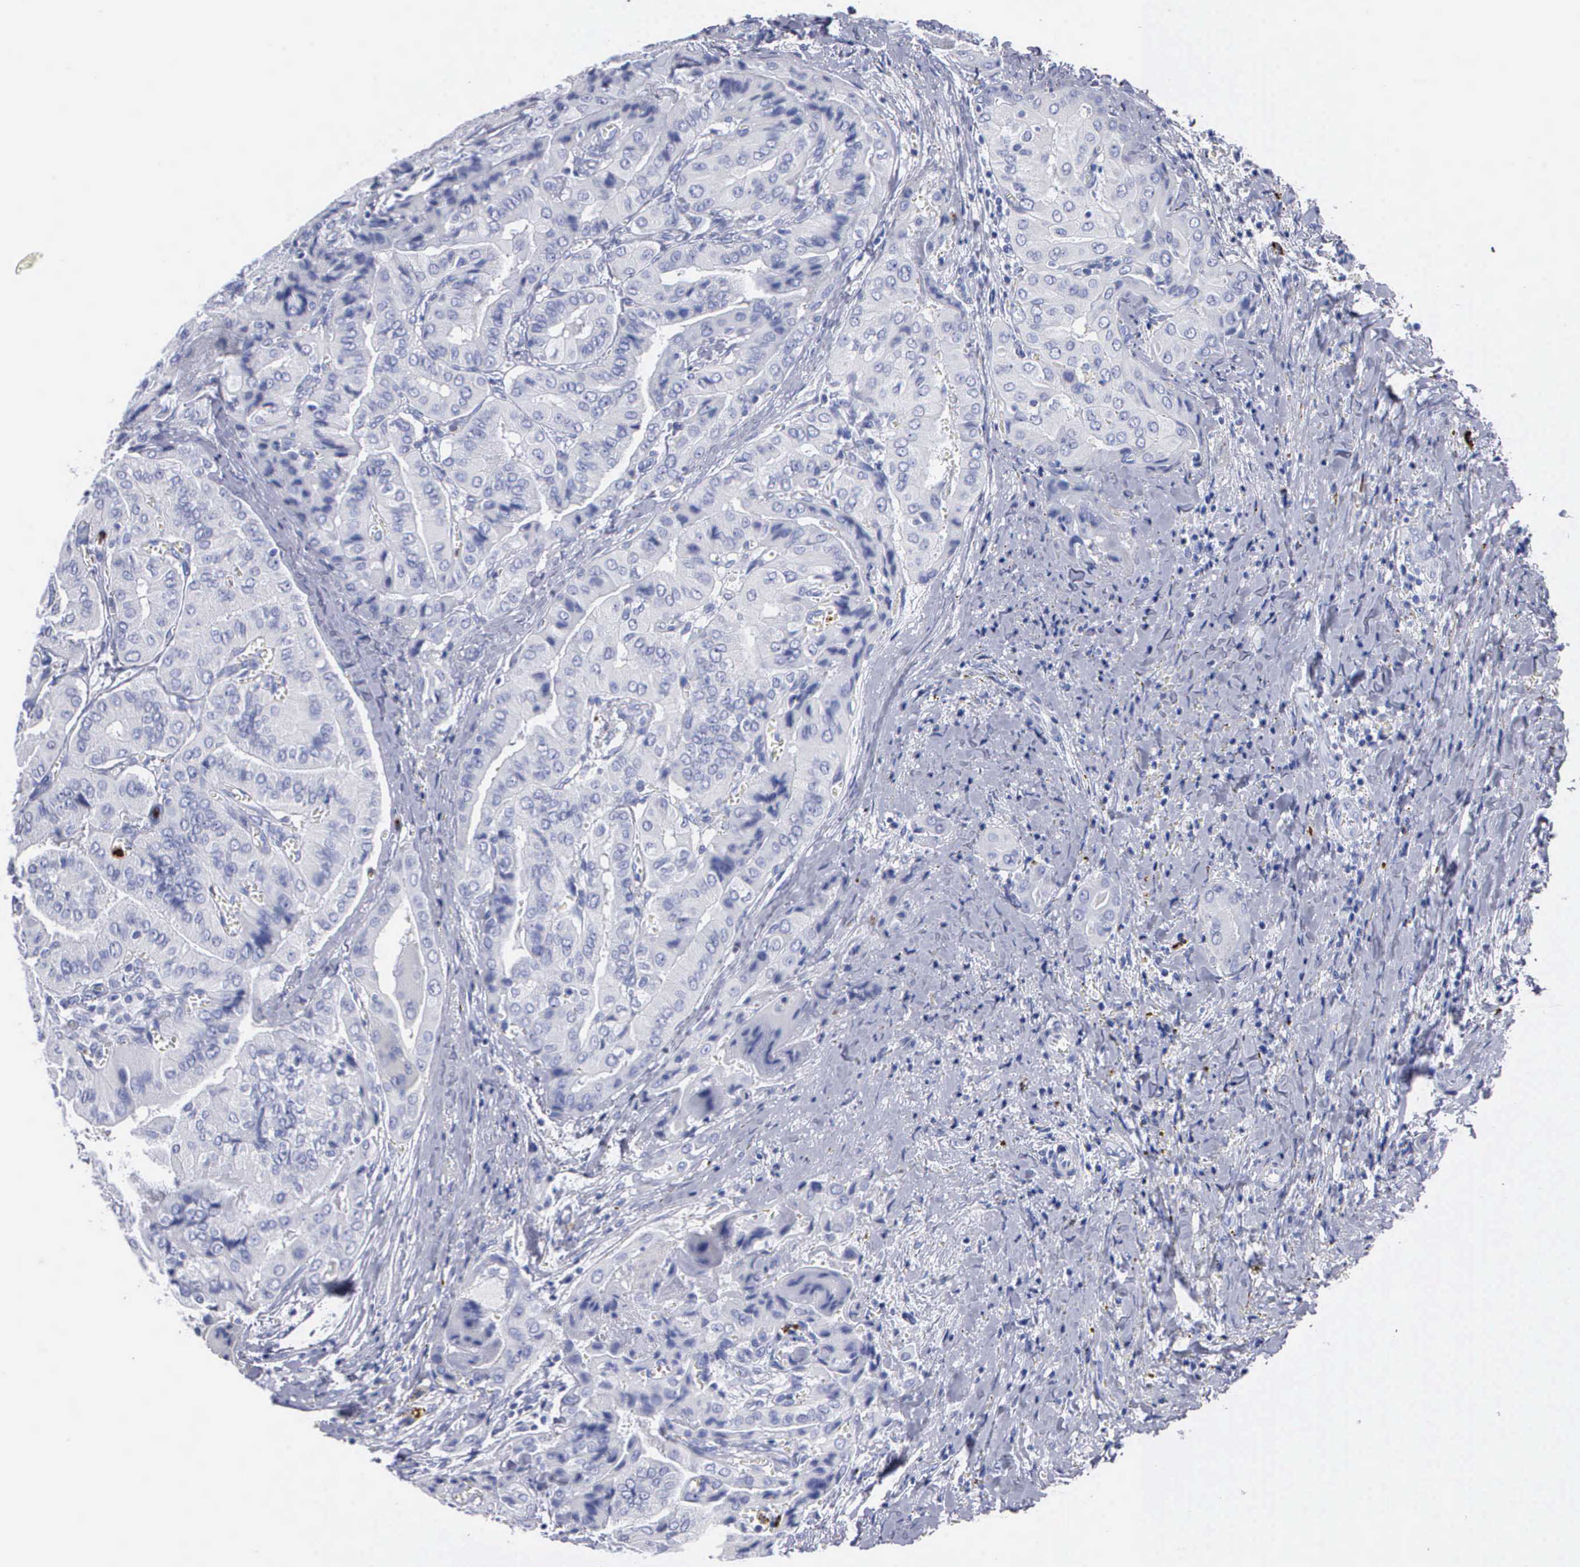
{"staining": {"intensity": "negative", "quantity": "none", "location": "none"}, "tissue": "thyroid cancer", "cell_type": "Tumor cells", "image_type": "cancer", "snomed": [{"axis": "morphology", "description": "Papillary adenocarcinoma, NOS"}, {"axis": "topography", "description": "Thyroid gland"}], "caption": "Immunohistochemical staining of human thyroid cancer displays no significant expression in tumor cells. (DAB (3,3'-diaminobenzidine) IHC with hematoxylin counter stain).", "gene": "CTSG", "patient": {"sex": "female", "age": 71}}